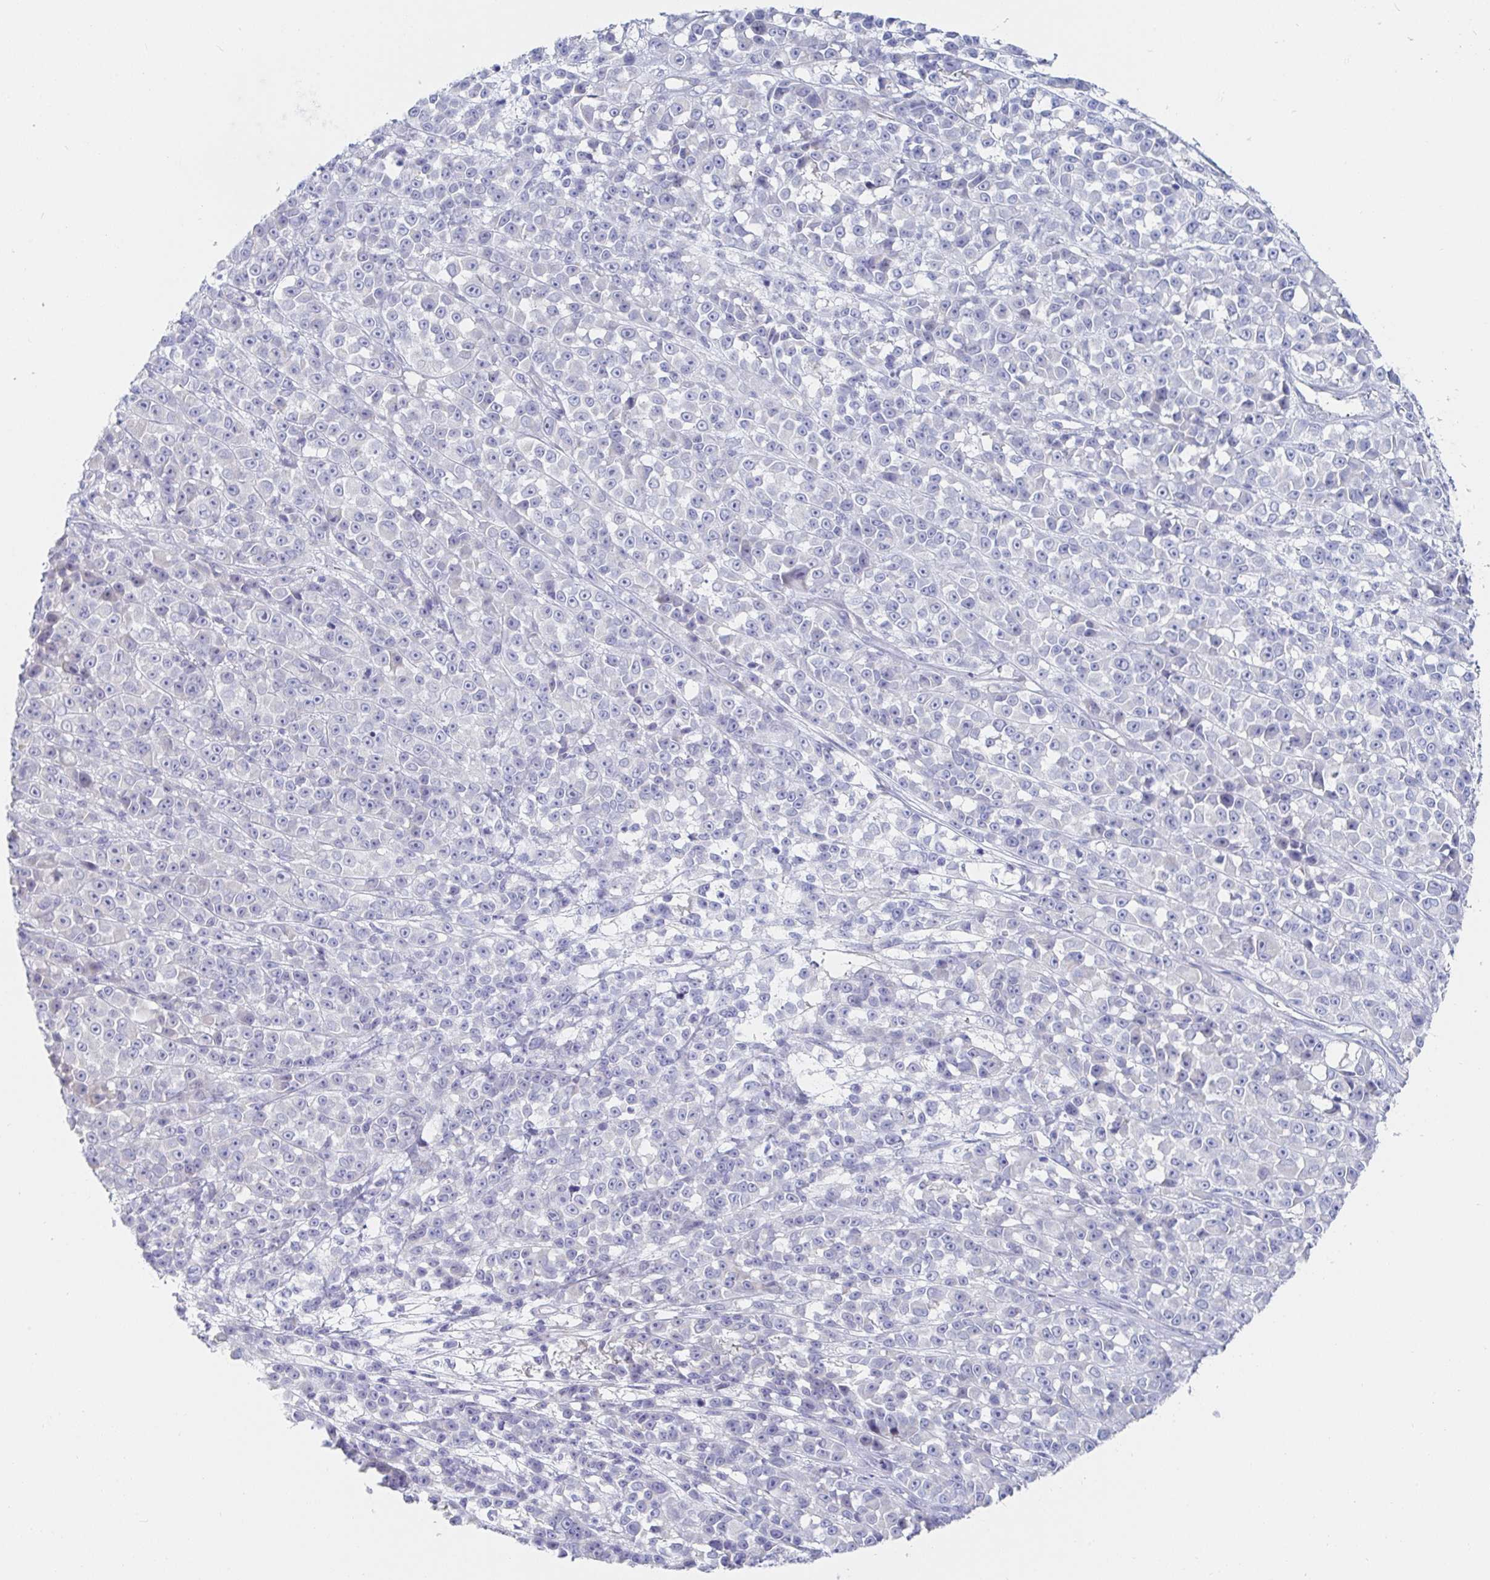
{"staining": {"intensity": "negative", "quantity": "none", "location": "none"}, "tissue": "melanoma", "cell_type": "Tumor cells", "image_type": "cancer", "snomed": [{"axis": "morphology", "description": "Malignant melanoma, NOS"}, {"axis": "topography", "description": "Skin"}, {"axis": "topography", "description": "Skin of back"}], "caption": "IHC image of melanoma stained for a protein (brown), which reveals no expression in tumor cells.", "gene": "PACSIN1", "patient": {"sex": "male", "age": 91}}